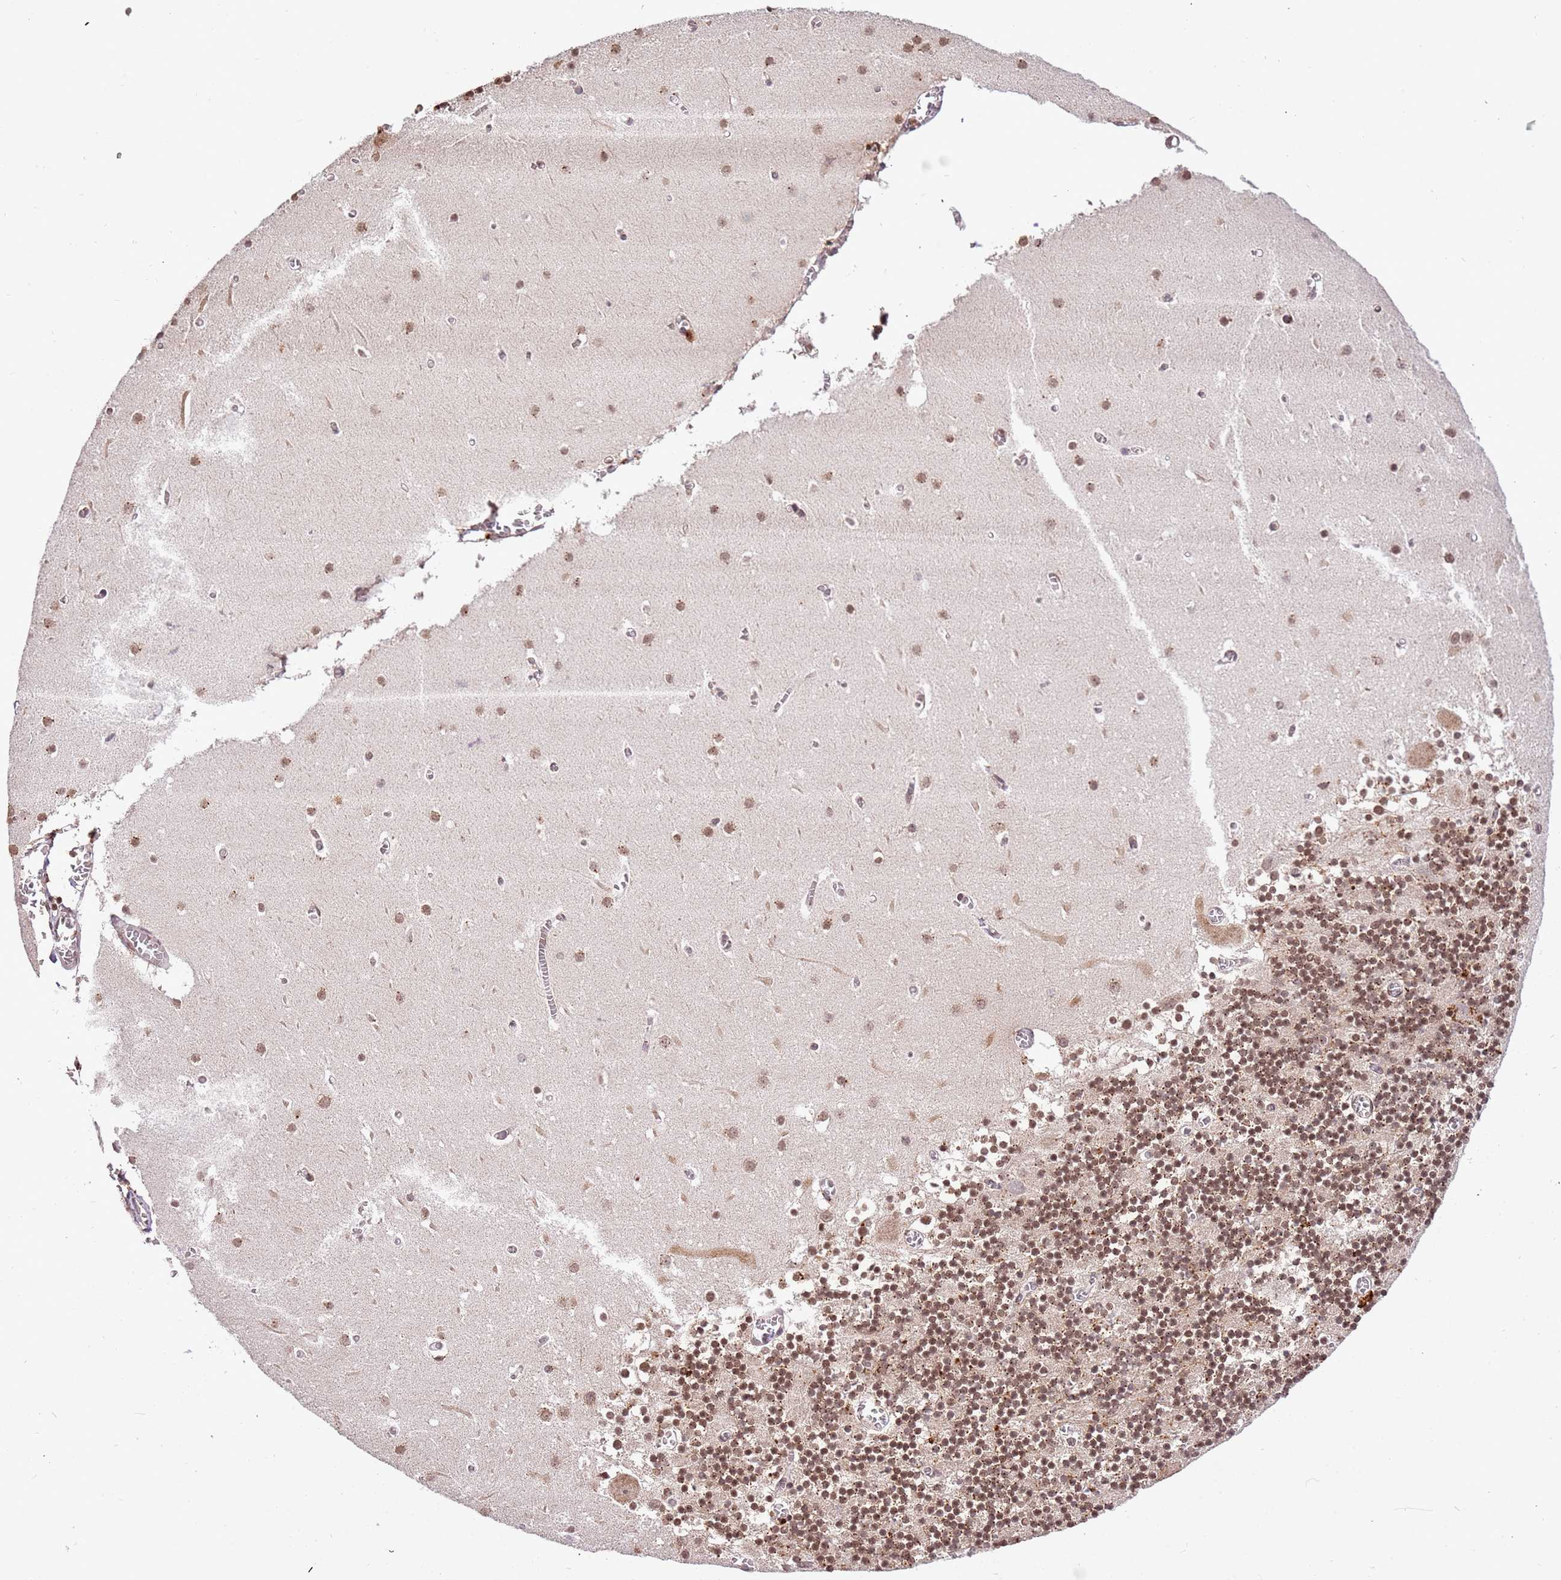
{"staining": {"intensity": "moderate", "quantity": ">75%", "location": "cytoplasmic/membranous,nuclear"}, "tissue": "cerebellum", "cell_type": "Cells in granular layer", "image_type": "normal", "snomed": [{"axis": "morphology", "description": "Normal tissue, NOS"}, {"axis": "topography", "description": "Cerebellum"}], "caption": "About >75% of cells in granular layer in benign human cerebellum exhibit moderate cytoplasmic/membranous,nuclear protein staining as visualized by brown immunohistochemical staining.", "gene": "SAMSN1", "patient": {"sex": "female", "age": 28}}